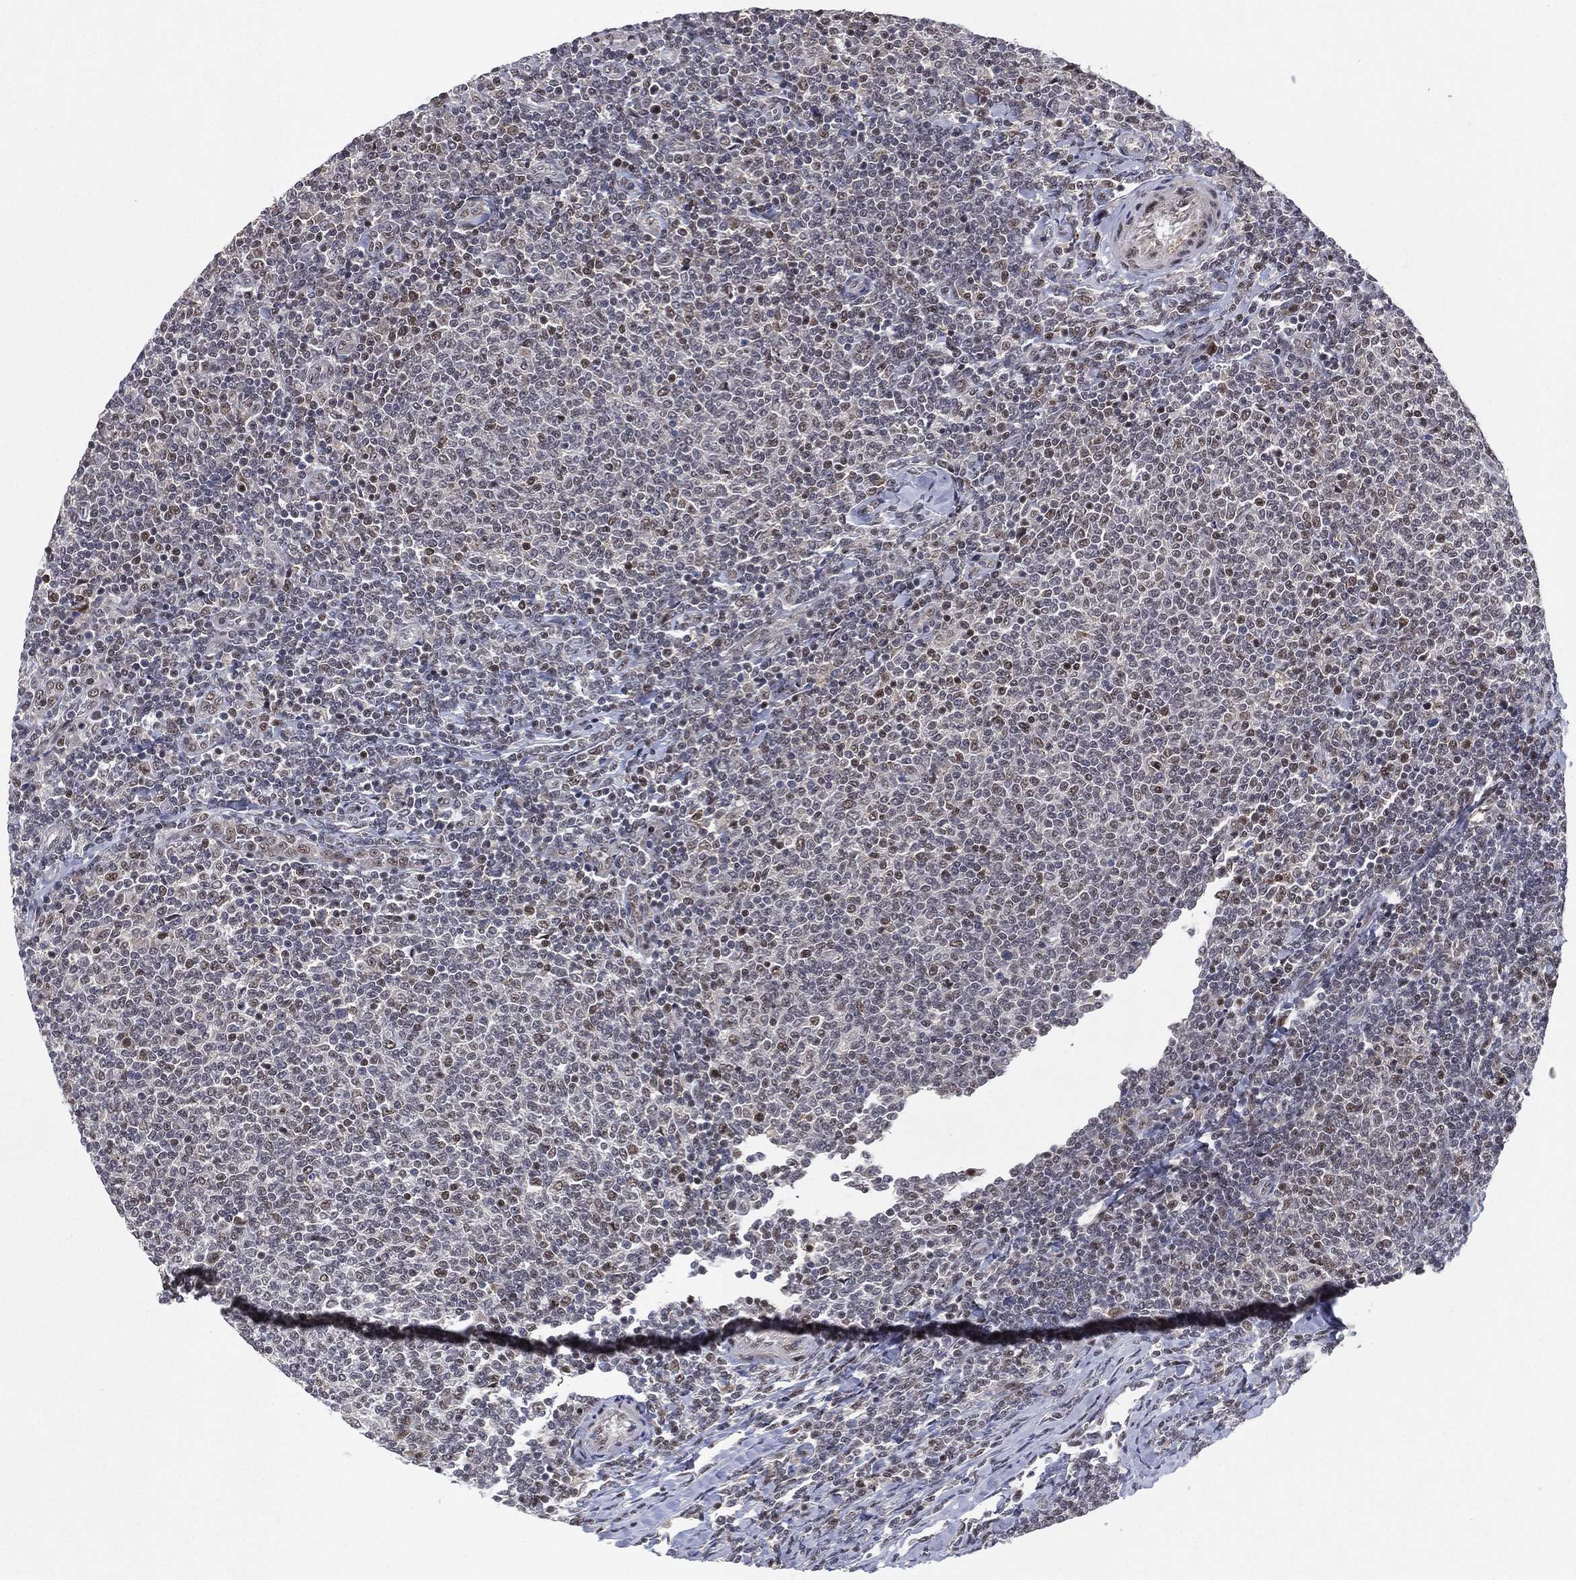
{"staining": {"intensity": "negative", "quantity": "none", "location": "none"}, "tissue": "lymphoma", "cell_type": "Tumor cells", "image_type": "cancer", "snomed": [{"axis": "morphology", "description": "Malignant lymphoma, non-Hodgkin's type, Low grade"}, {"axis": "topography", "description": "Lymph node"}], "caption": "Immunohistochemical staining of low-grade malignant lymphoma, non-Hodgkin's type reveals no significant staining in tumor cells. The staining was performed using DAB (3,3'-diaminobenzidine) to visualize the protein expression in brown, while the nuclei were stained in blue with hematoxylin (Magnification: 20x).", "gene": "DGCR8", "patient": {"sex": "male", "age": 52}}